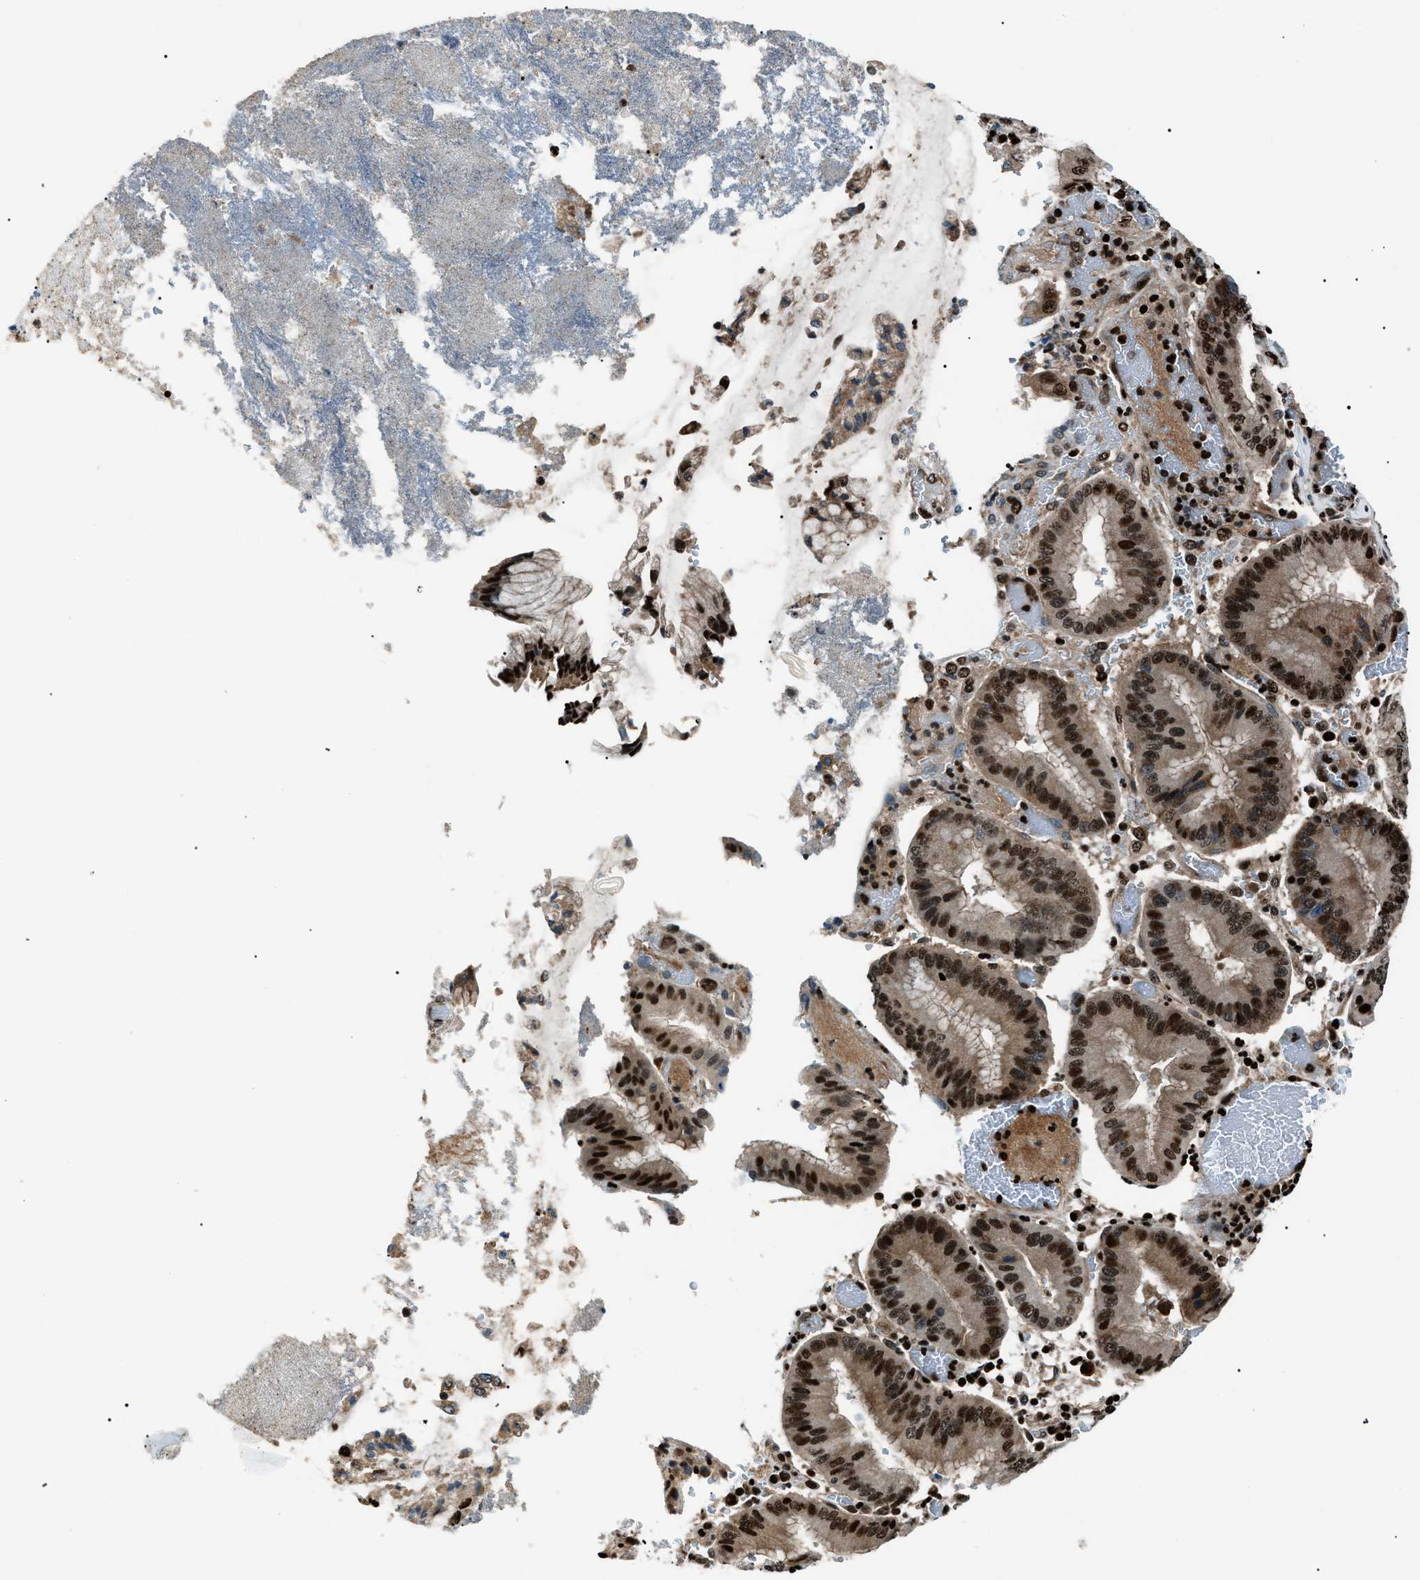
{"staining": {"intensity": "strong", "quantity": ">75%", "location": "nuclear"}, "tissue": "stomach cancer", "cell_type": "Tumor cells", "image_type": "cancer", "snomed": [{"axis": "morphology", "description": "Normal tissue, NOS"}, {"axis": "morphology", "description": "Adenocarcinoma, NOS"}, {"axis": "topography", "description": "Stomach"}], "caption": "Protein staining shows strong nuclear staining in about >75% of tumor cells in adenocarcinoma (stomach).", "gene": "PRKX", "patient": {"sex": "male", "age": 48}}